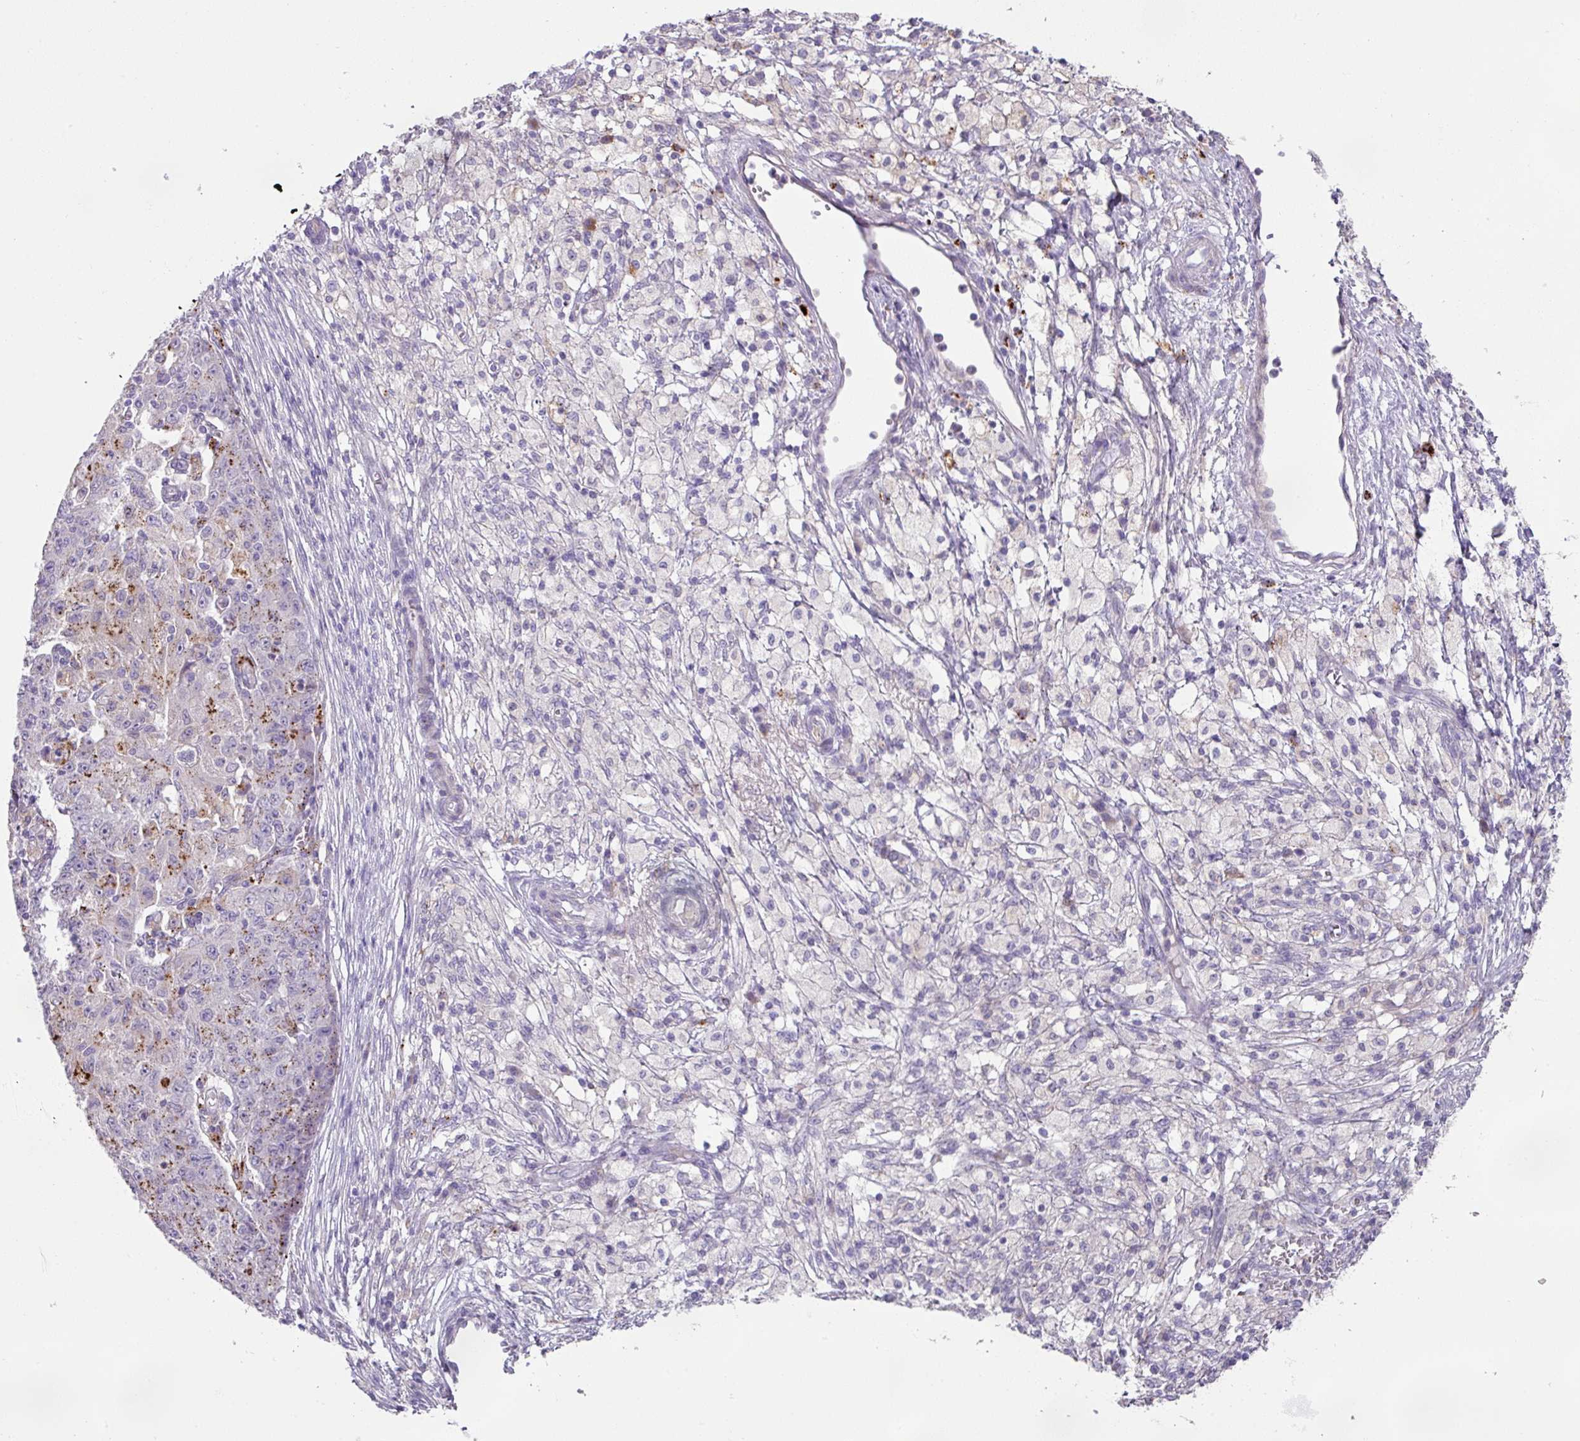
{"staining": {"intensity": "moderate", "quantity": "<25%", "location": "cytoplasmic/membranous"}, "tissue": "ovarian cancer", "cell_type": "Tumor cells", "image_type": "cancer", "snomed": [{"axis": "morphology", "description": "Carcinoma, endometroid"}, {"axis": "topography", "description": "Ovary"}], "caption": "The immunohistochemical stain highlights moderate cytoplasmic/membranous positivity in tumor cells of ovarian cancer tissue.", "gene": "PLEKHH3", "patient": {"sex": "female", "age": 42}}